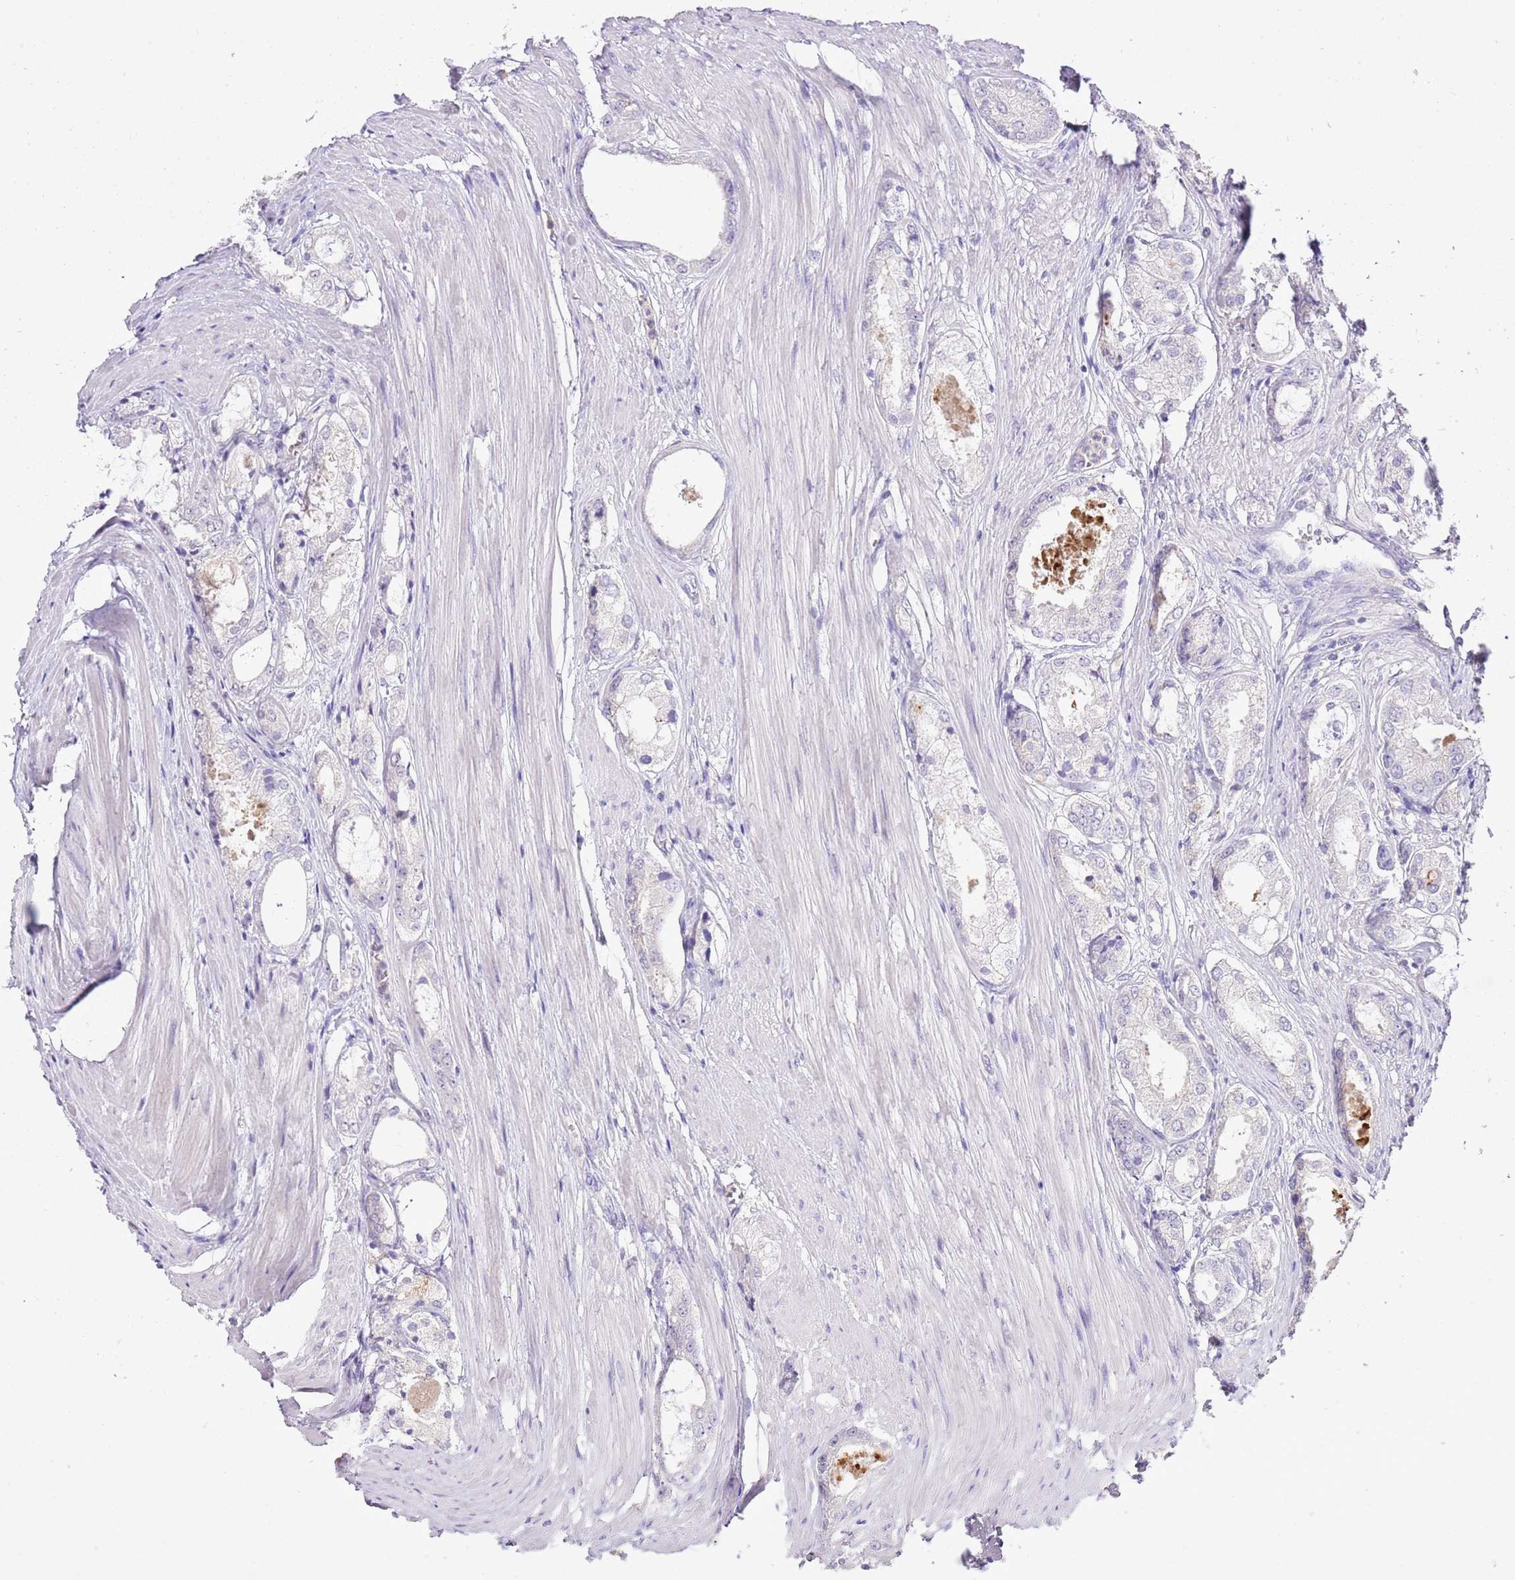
{"staining": {"intensity": "negative", "quantity": "none", "location": "none"}, "tissue": "prostate cancer", "cell_type": "Tumor cells", "image_type": "cancer", "snomed": [{"axis": "morphology", "description": "Adenocarcinoma, Low grade"}, {"axis": "topography", "description": "Prostate"}], "caption": "Immunohistochemical staining of prostate low-grade adenocarcinoma displays no significant positivity in tumor cells.", "gene": "XPO7", "patient": {"sex": "male", "age": 68}}